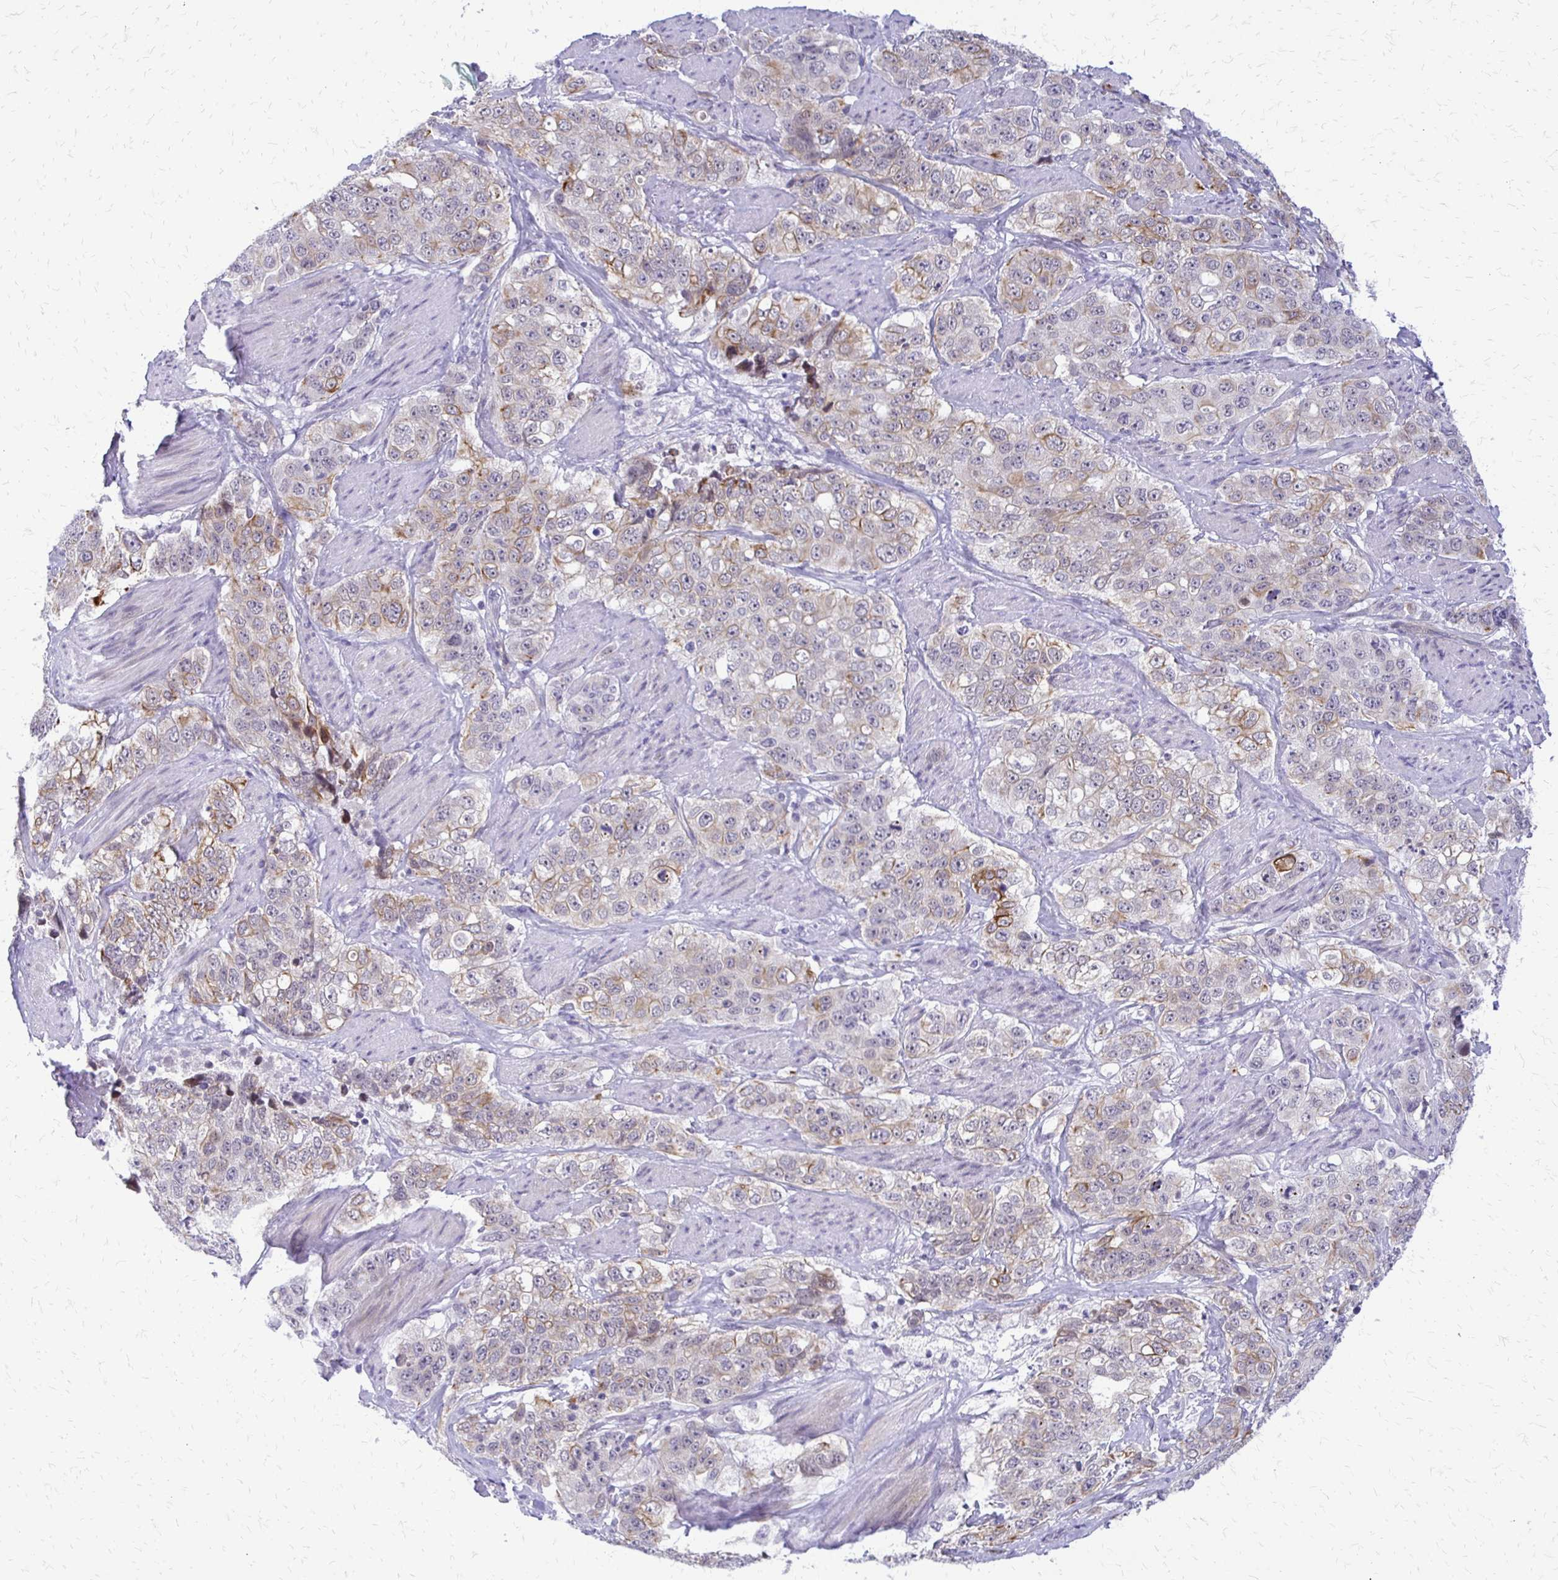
{"staining": {"intensity": "moderate", "quantity": "25%-75%", "location": "cytoplasmic/membranous"}, "tissue": "stomach cancer", "cell_type": "Tumor cells", "image_type": "cancer", "snomed": [{"axis": "morphology", "description": "Adenocarcinoma, NOS"}, {"axis": "topography", "description": "Stomach"}], "caption": "Protein staining shows moderate cytoplasmic/membranous positivity in approximately 25%-75% of tumor cells in stomach cancer (adenocarcinoma). (Brightfield microscopy of DAB IHC at high magnification).", "gene": "EPYC", "patient": {"sex": "male", "age": 48}}